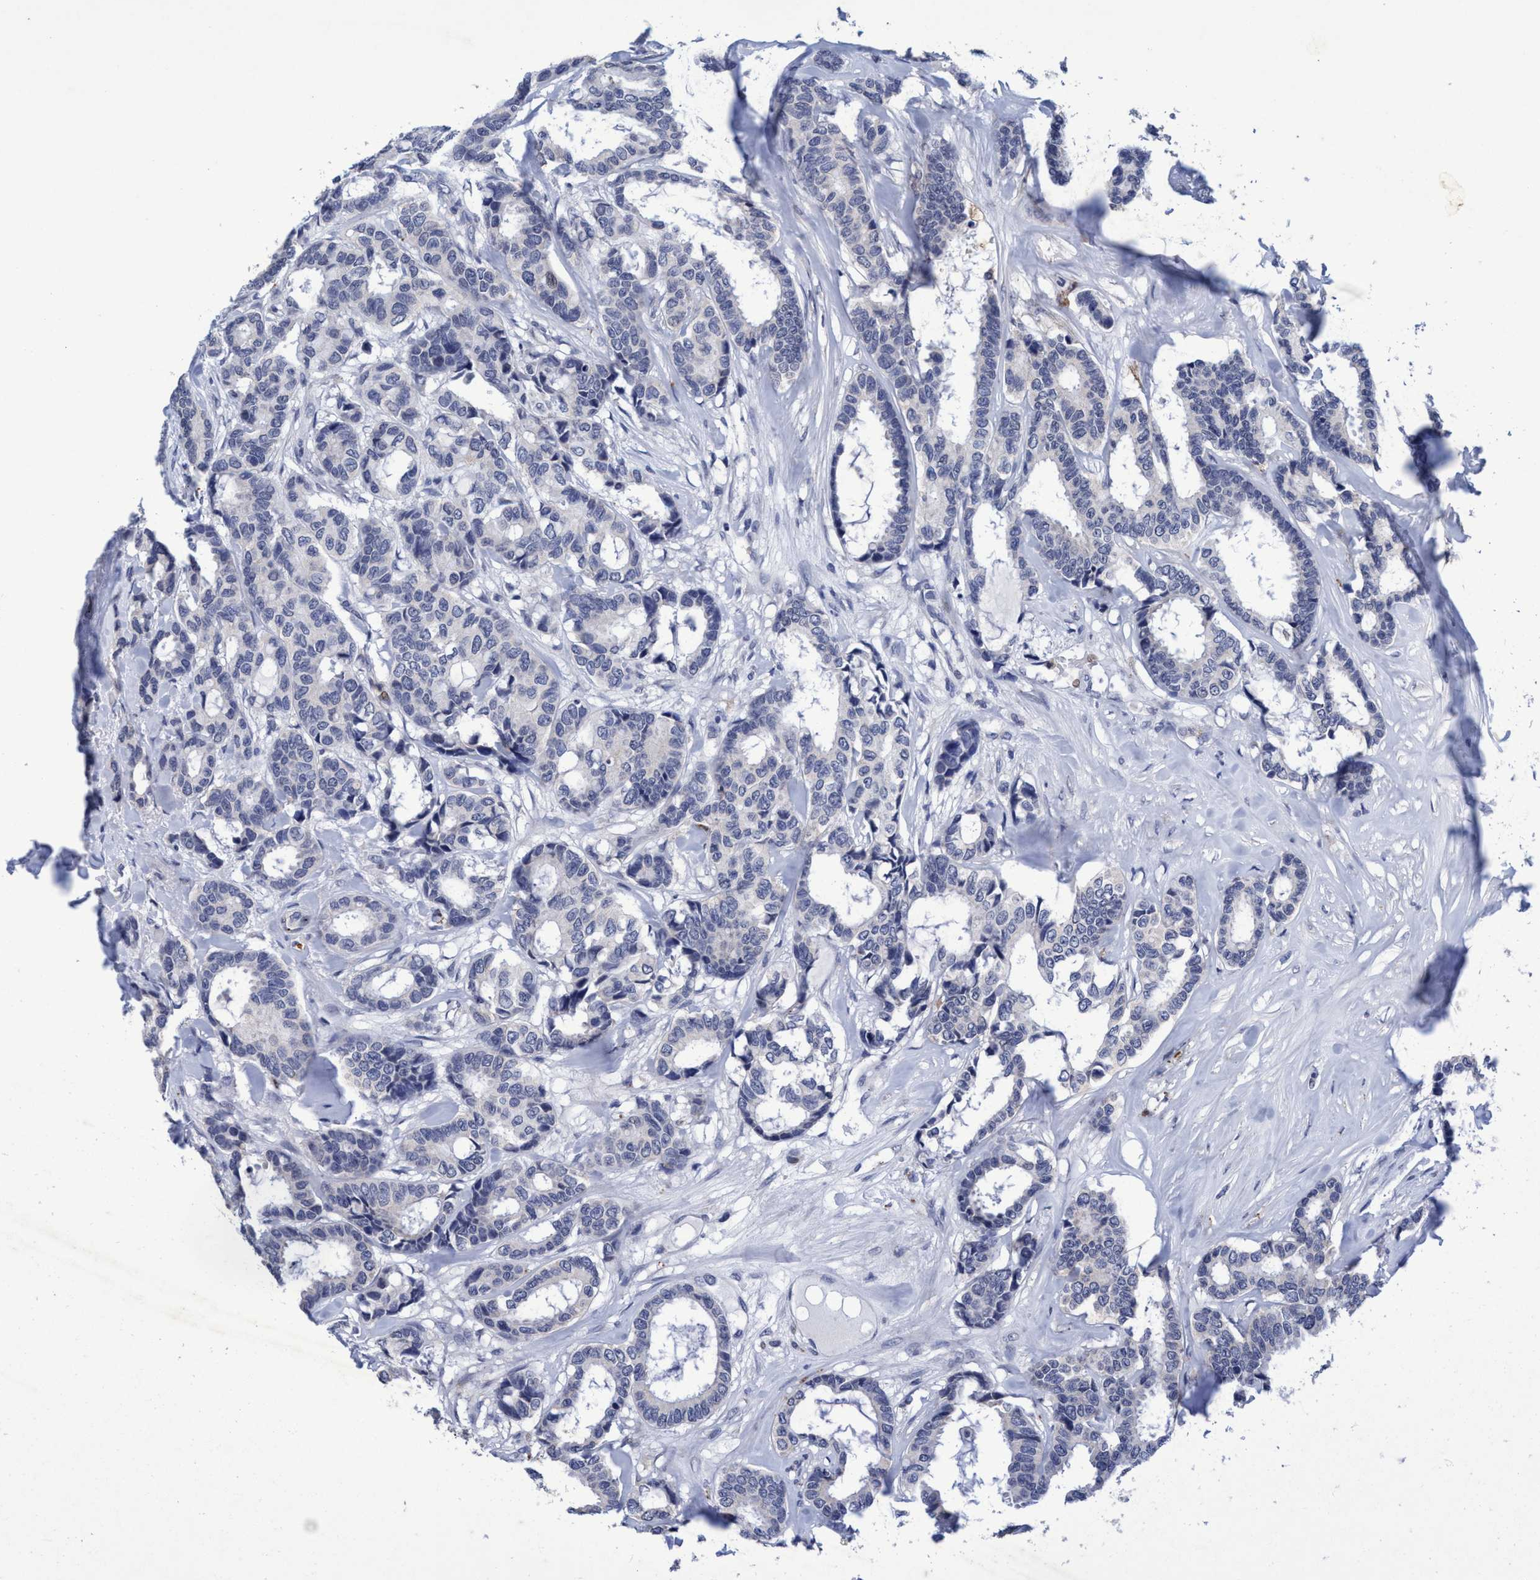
{"staining": {"intensity": "negative", "quantity": "none", "location": "none"}, "tissue": "breast cancer", "cell_type": "Tumor cells", "image_type": "cancer", "snomed": [{"axis": "morphology", "description": "Duct carcinoma"}, {"axis": "topography", "description": "Breast"}], "caption": "A high-resolution micrograph shows immunohistochemistry staining of intraductal carcinoma (breast), which displays no significant expression in tumor cells.", "gene": "GRB14", "patient": {"sex": "female", "age": 87}}